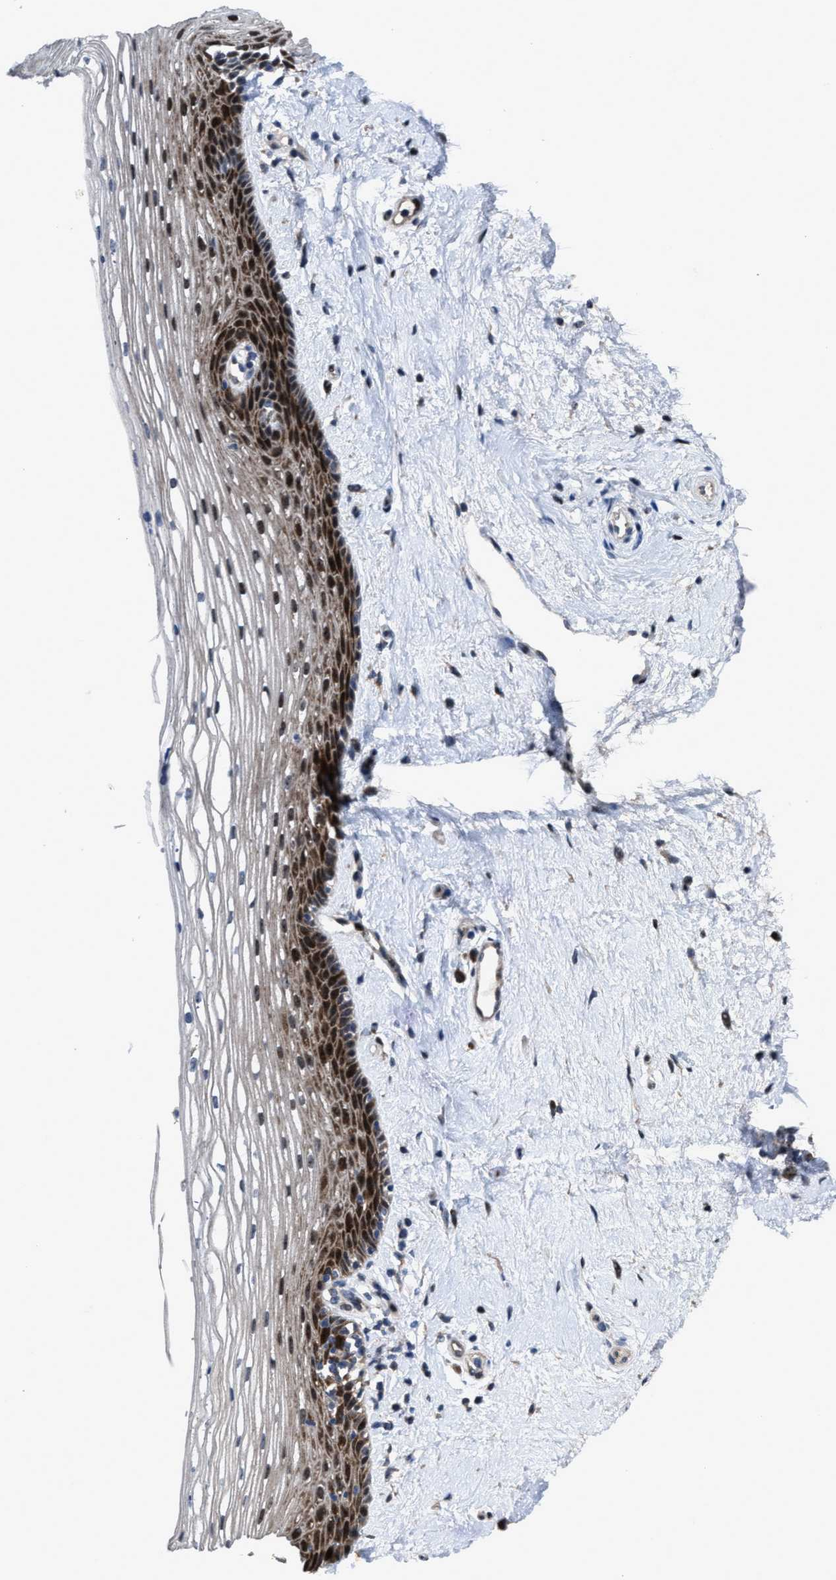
{"staining": {"intensity": "strong", "quantity": "<25%", "location": "cytoplasmic/membranous,nuclear"}, "tissue": "vagina", "cell_type": "Squamous epithelial cells", "image_type": "normal", "snomed": [{"axis": "morphology", "description": "Normal tissue, NOS"}, {"axis": "topography", "description": "Vagina"}], "caption": "Protein staining of benign vagina shows strong cytoplasmic/membranous,nuclear expression in approximately <25% of squamous epithelial cells. (DAB (3,3'-diaminobenzidine) IHC, brown staining for protein, blue staining for nuclei).", "gene": "HAUS6", "patient": {"sex": "female", "age": 46}}